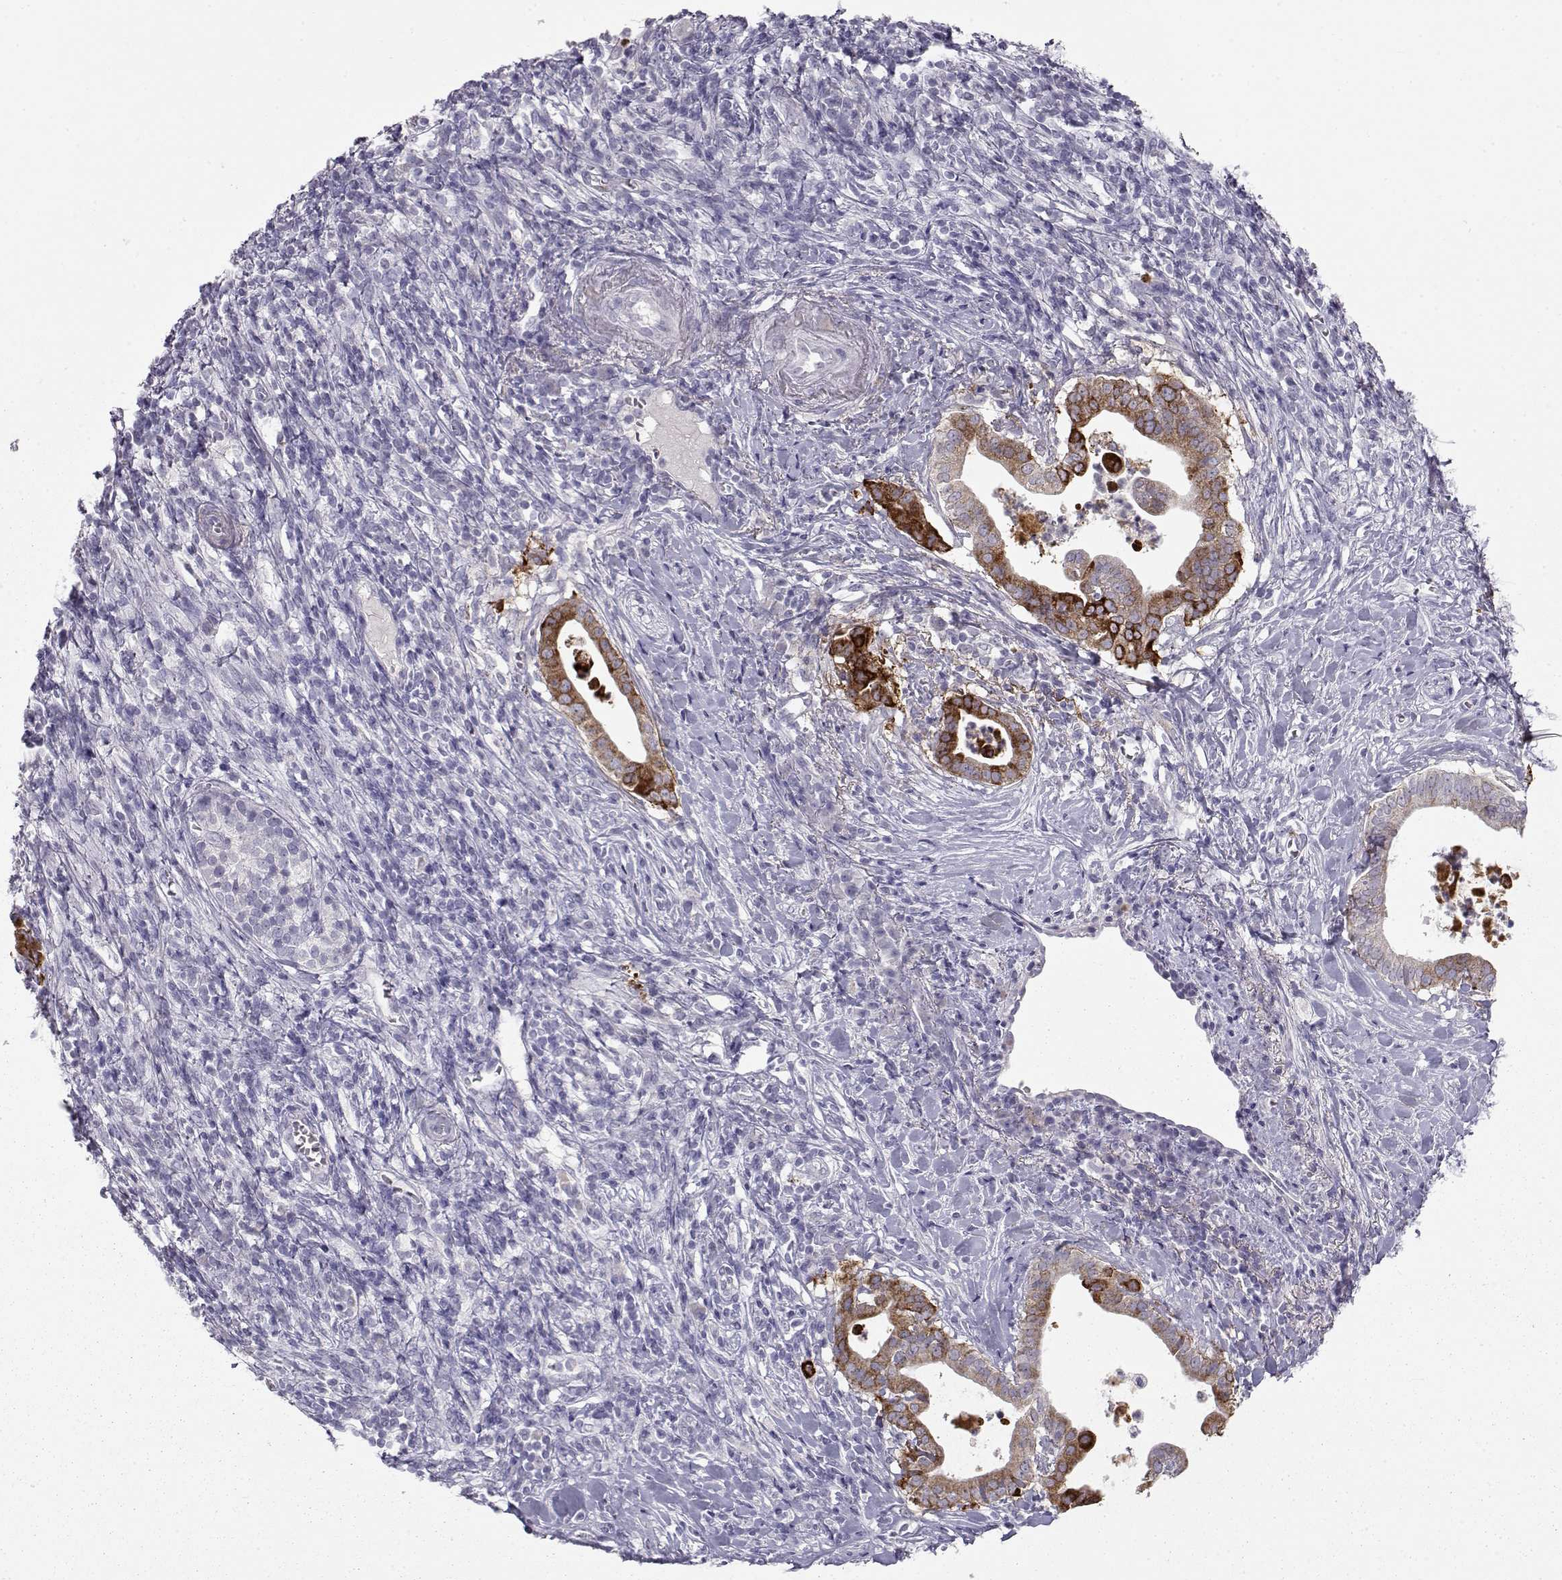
{"staining": {"intensity": "strong", "quantity": "25%-75%", "location": "cytoplasmic/membranous"}, "tissue": "pancreatic cancer", "cell_type": "Tumor cells", "image_type": "cancer", "snomed": [{"axis": "morphology", "description": "Adenocarcinoma, NOS"}, {"axis": "topography", "description": "Pancreas"}], "caption": "Protein expression by immunohistochemistry displays strong cytoplasmic/membranous expression in about 25%-75% of tumor cells in pancreatic cancer (adenocarcinoma).", "gene": "LAMB3", "patient": {"sex": "male", "age": 61}}